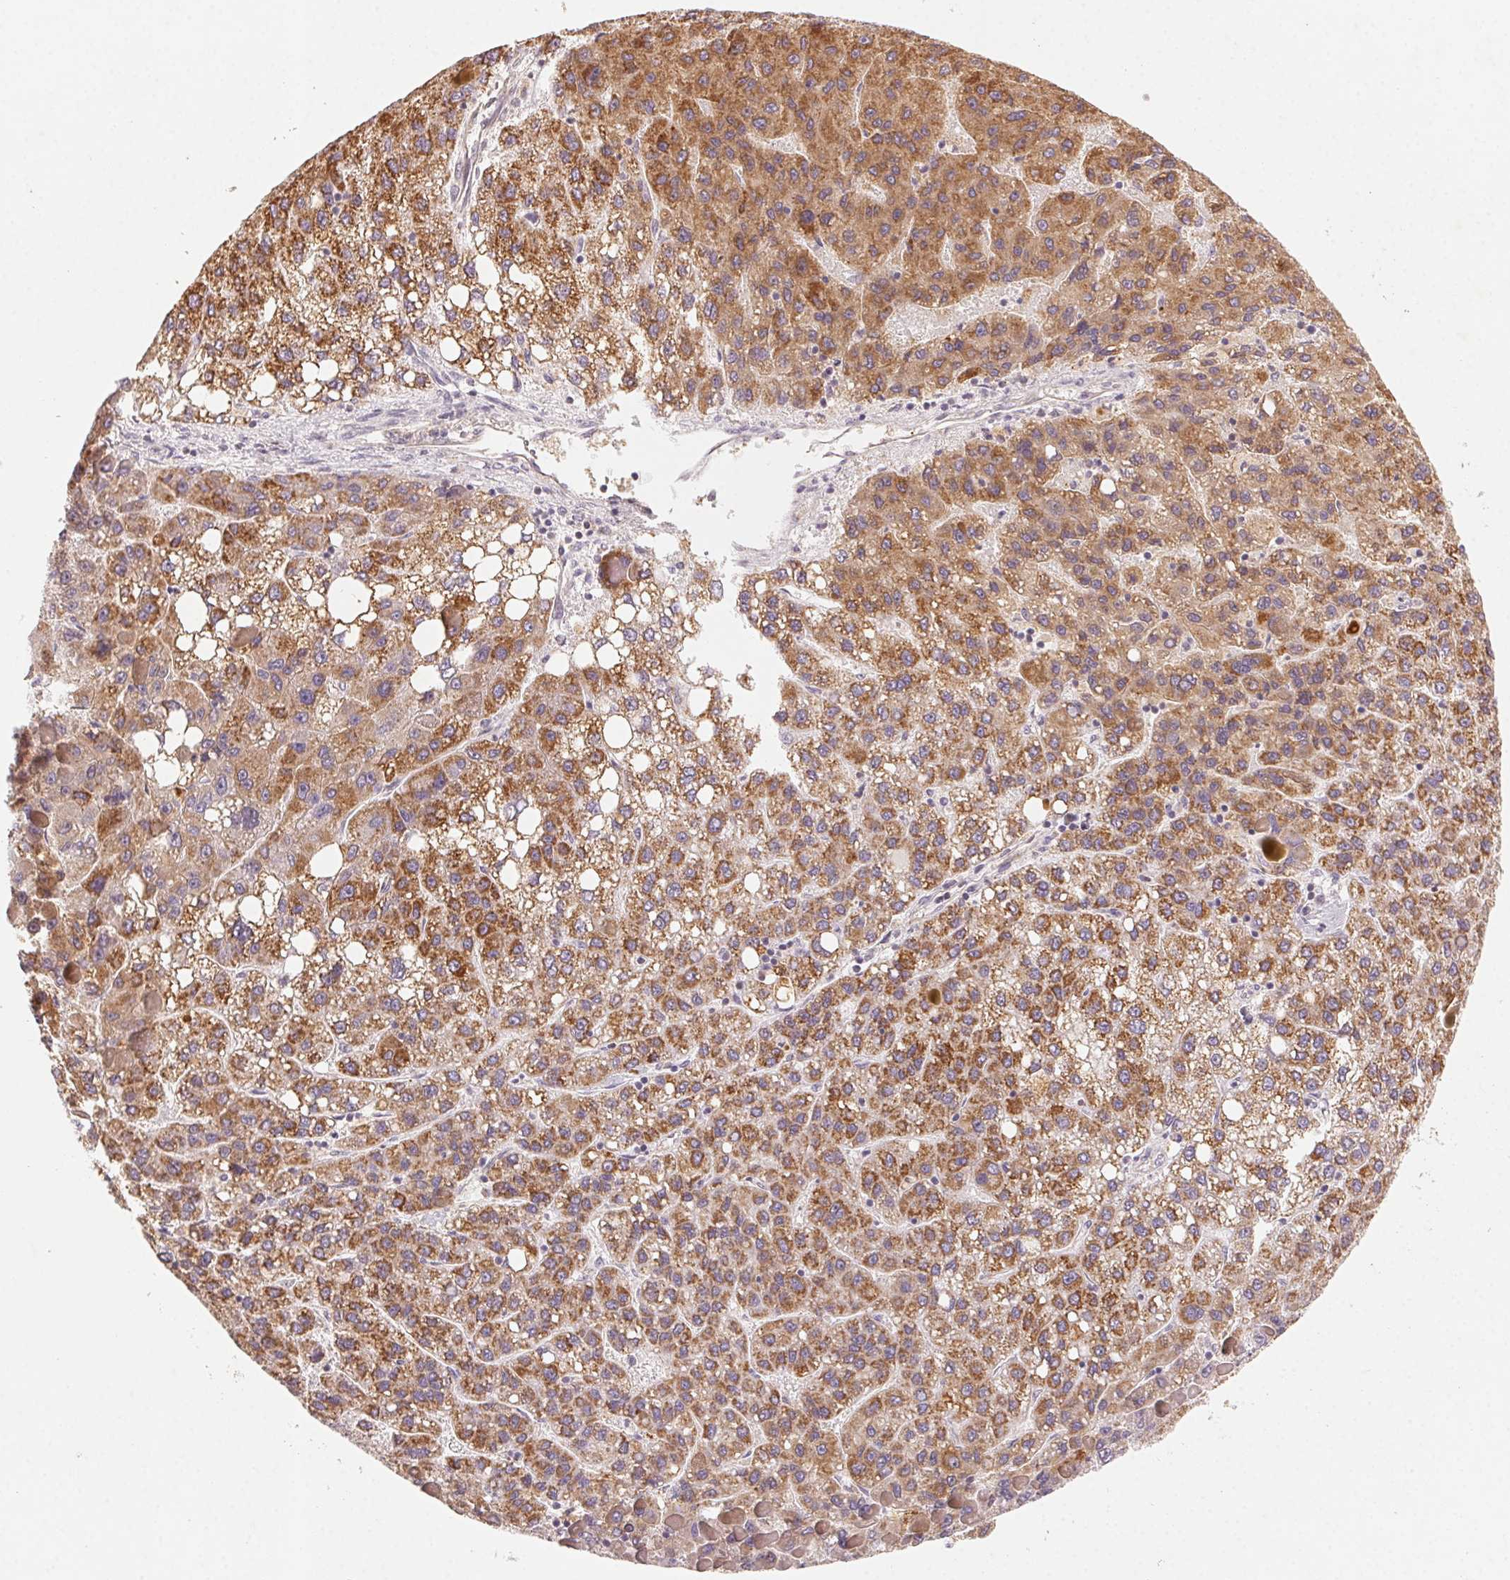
{"staining": {"intensity": "moderate", "quantity": ">75%", "location": "cytoplasmic/membranous"}, "tissue": "liver cancer", "cell_type": "Tumor cells", "image_type": "cancer", "snomed": [{"axis": "morphology", "description": "Carcinoma, Hepatocellular, NOS"}, {"axis": "topography", "description": "Liver"}], "caption": "The immunohistochemical stain shows moderate cytoplasmic/membranous staining in tumor cells of liver cancer (hepatocellular carcinoma) tissue.", "gene": "NCOA4", "patient": {"sex": "female", "age": 82}}